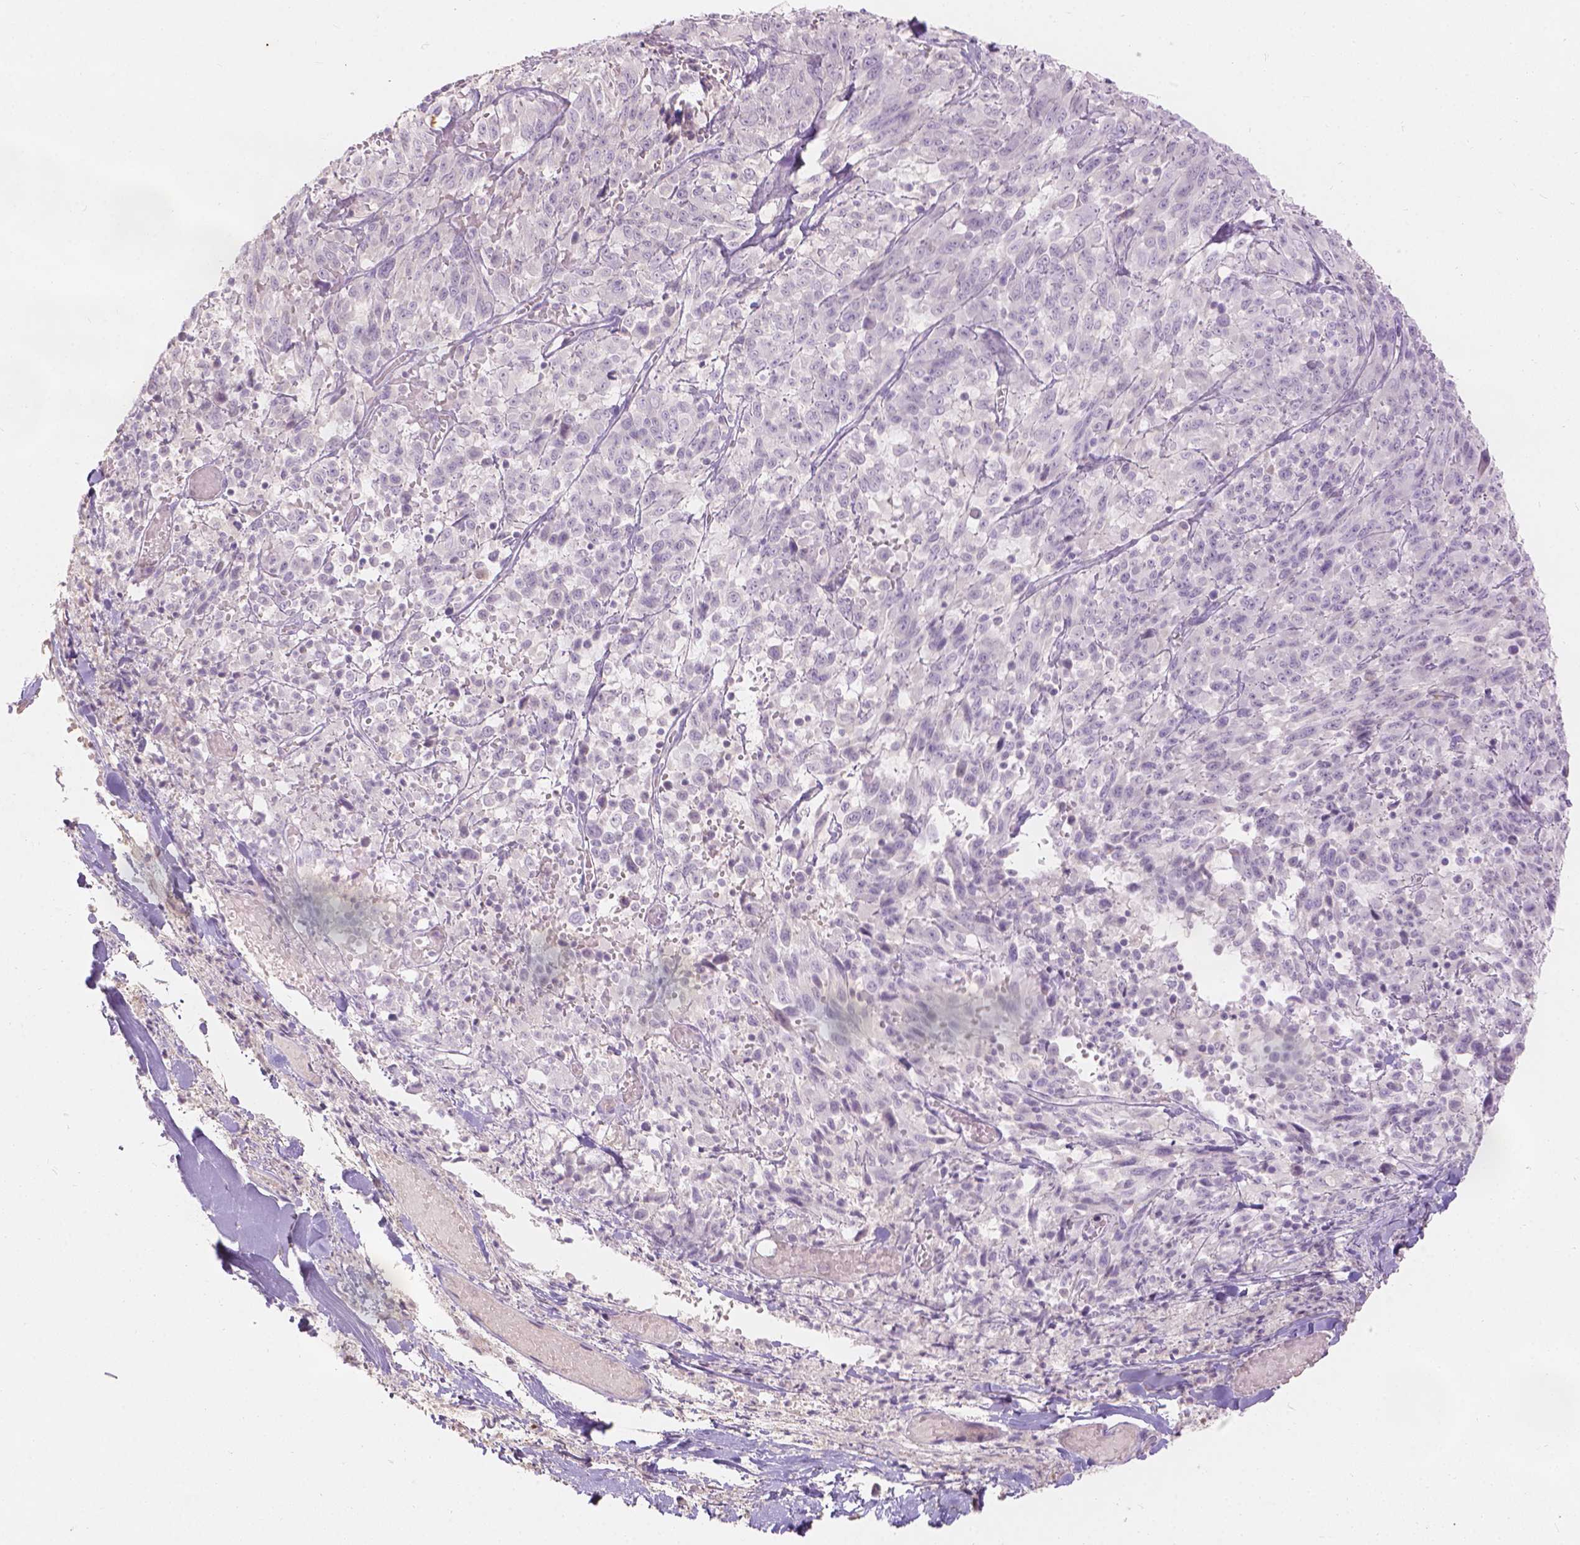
{"staining": {"intensity": "negative", "quantity": "none", "location": "none"}, "tissue": "melanoma", "cell_type": "Tumor cells", "image_type": "cancer", "snomed": [{"axis": "morphology", "description": "Malignant melanoma, NOS"}, {"axis": "topography", "description": "Skin"}], "caption": "IHC photomicrograph of melanoma stained for a protein (brown), which displays no expression in tumor cells.", "gene": "DCAF4L1", "patient": {"sex": "female", "age": 91}}